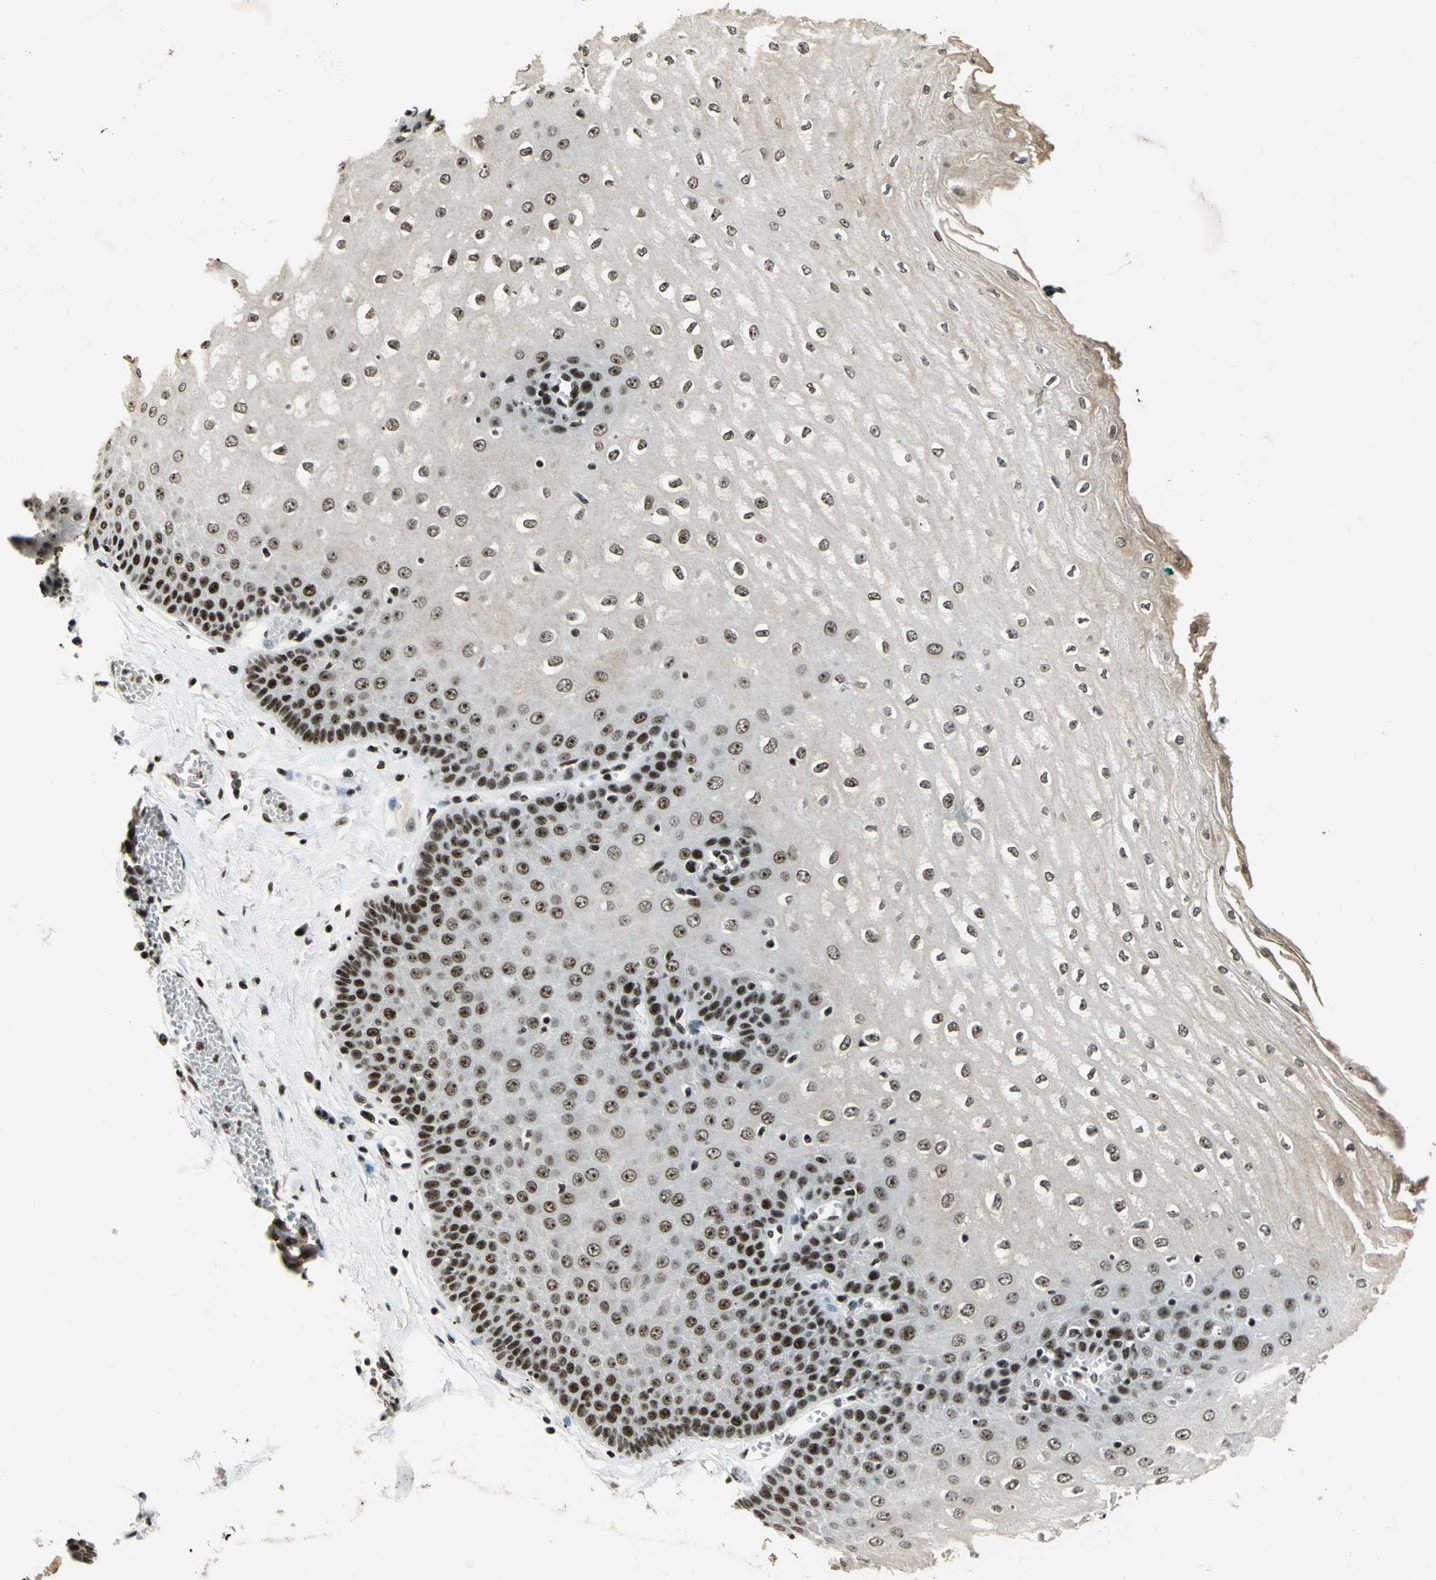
{"staining": {"intensity": "strong", "quantity": ">75%", "location": "nuclear"}, "tissue": "esophagus", "cell_type": "Squamous epithelial cells", "image_type": "normal", "snomed": [{"axis": "morphology", "description": "Normal tissue, NOS"}, {"axis": "topography", "description": "Esophagus"}], "caption": "Immunohistochemical staining of benign human esophagus demonstrates >75% levels of strong nuclear protein positivity in about >75% of squamous epithelial cells.", "gene": "UBTF", "patient": {"sex": "male", "age": 60}}